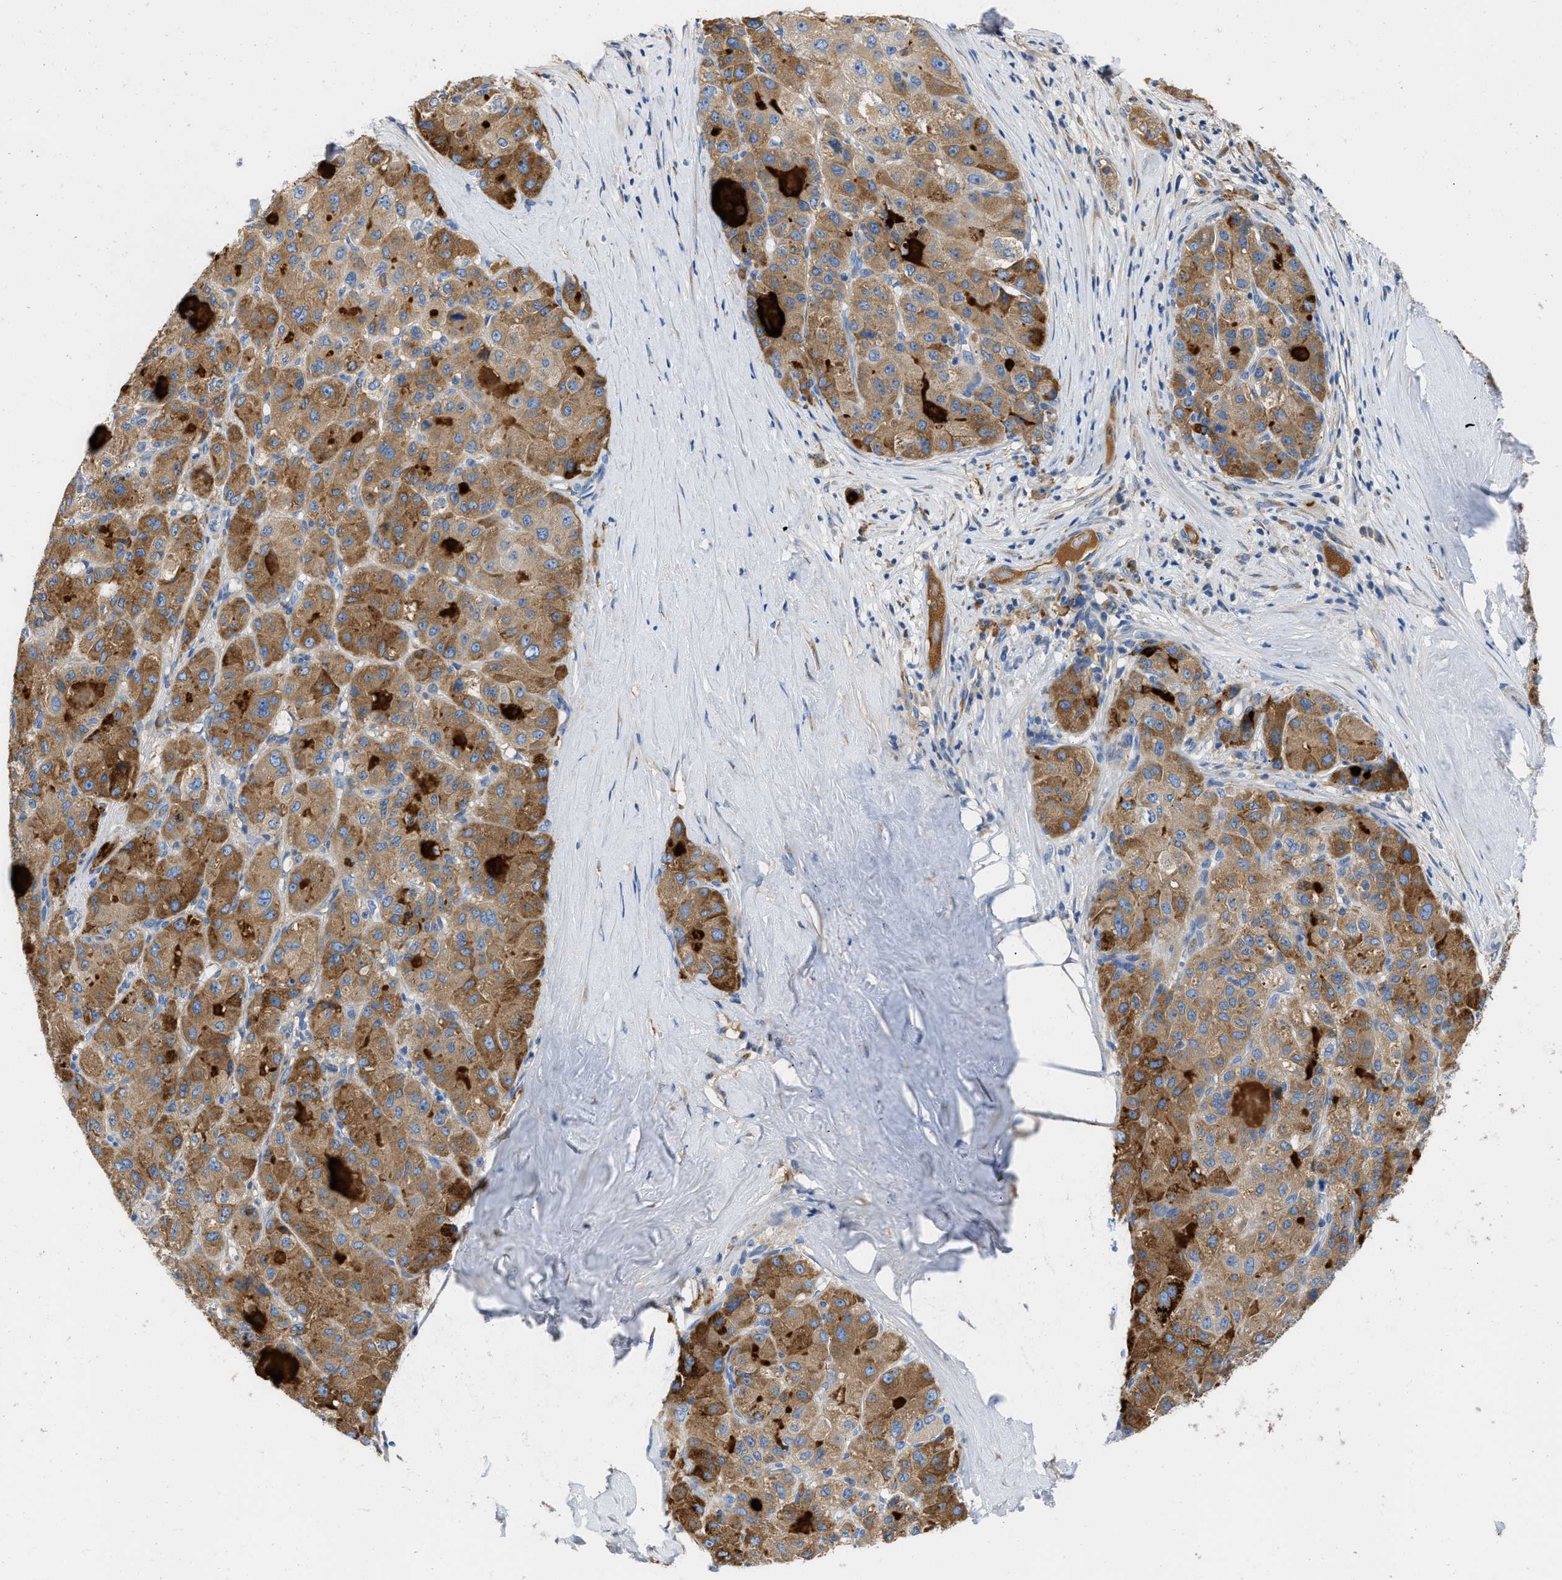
{"staining": {"intensity": "moderate", "quantity": "25%-75%", "location": "cytoplasmic/membranous"}, "tissue": "liver cancer", "cell_type": "Tumor cells", "image_type": "cancer", "snomed": [{"axis": "morphology", "description": "Carcinoma, Hepatocellular, NOS"}, {"axis": "topography", "description": "Liver"}], "caption": "Human hepatocellular carcinoma (liver) stained for a protein (brown) demonstrates moderate cytoplasmic/membranous positive staining in approximately 25%-75% of tumor cells.", "gene": "C1S", "patient": {"sex": "male", "age": 80}}